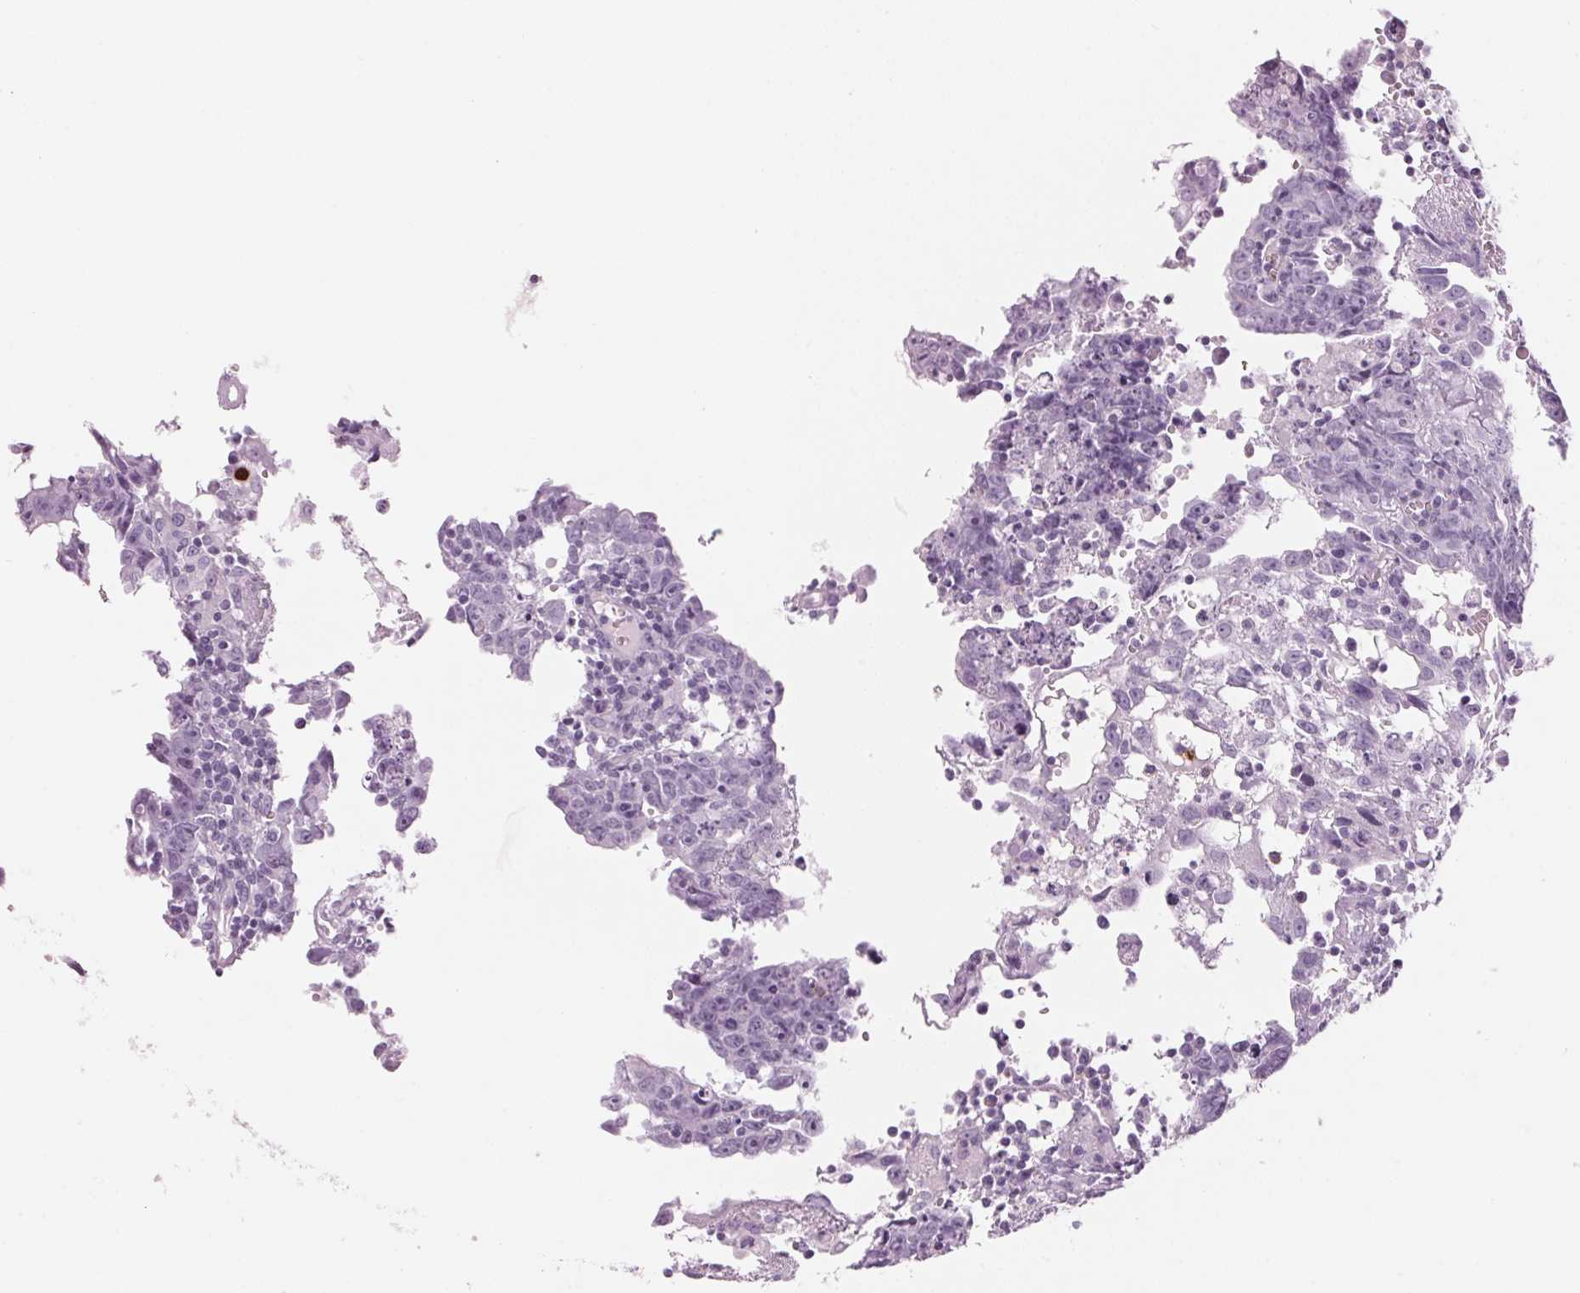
{"staining": {"intensity": "negative", "quantity": "none", "location": "none"}, "tissue": "testis cancer", "cell_type": "Tumor cells", "image_type": "cancer", "snomed": [{"axis": "morphology", "description": "Carcinoma, Embryonal, NOS"}, {"axis": "topography", "description": "Testis"}], "caption": "Image shows no significant protein staining in tumor cells of testis cancer (embryonal carcinoma).", "gene": "KLK7", "patient": {"sex": "male", "age": 22}}